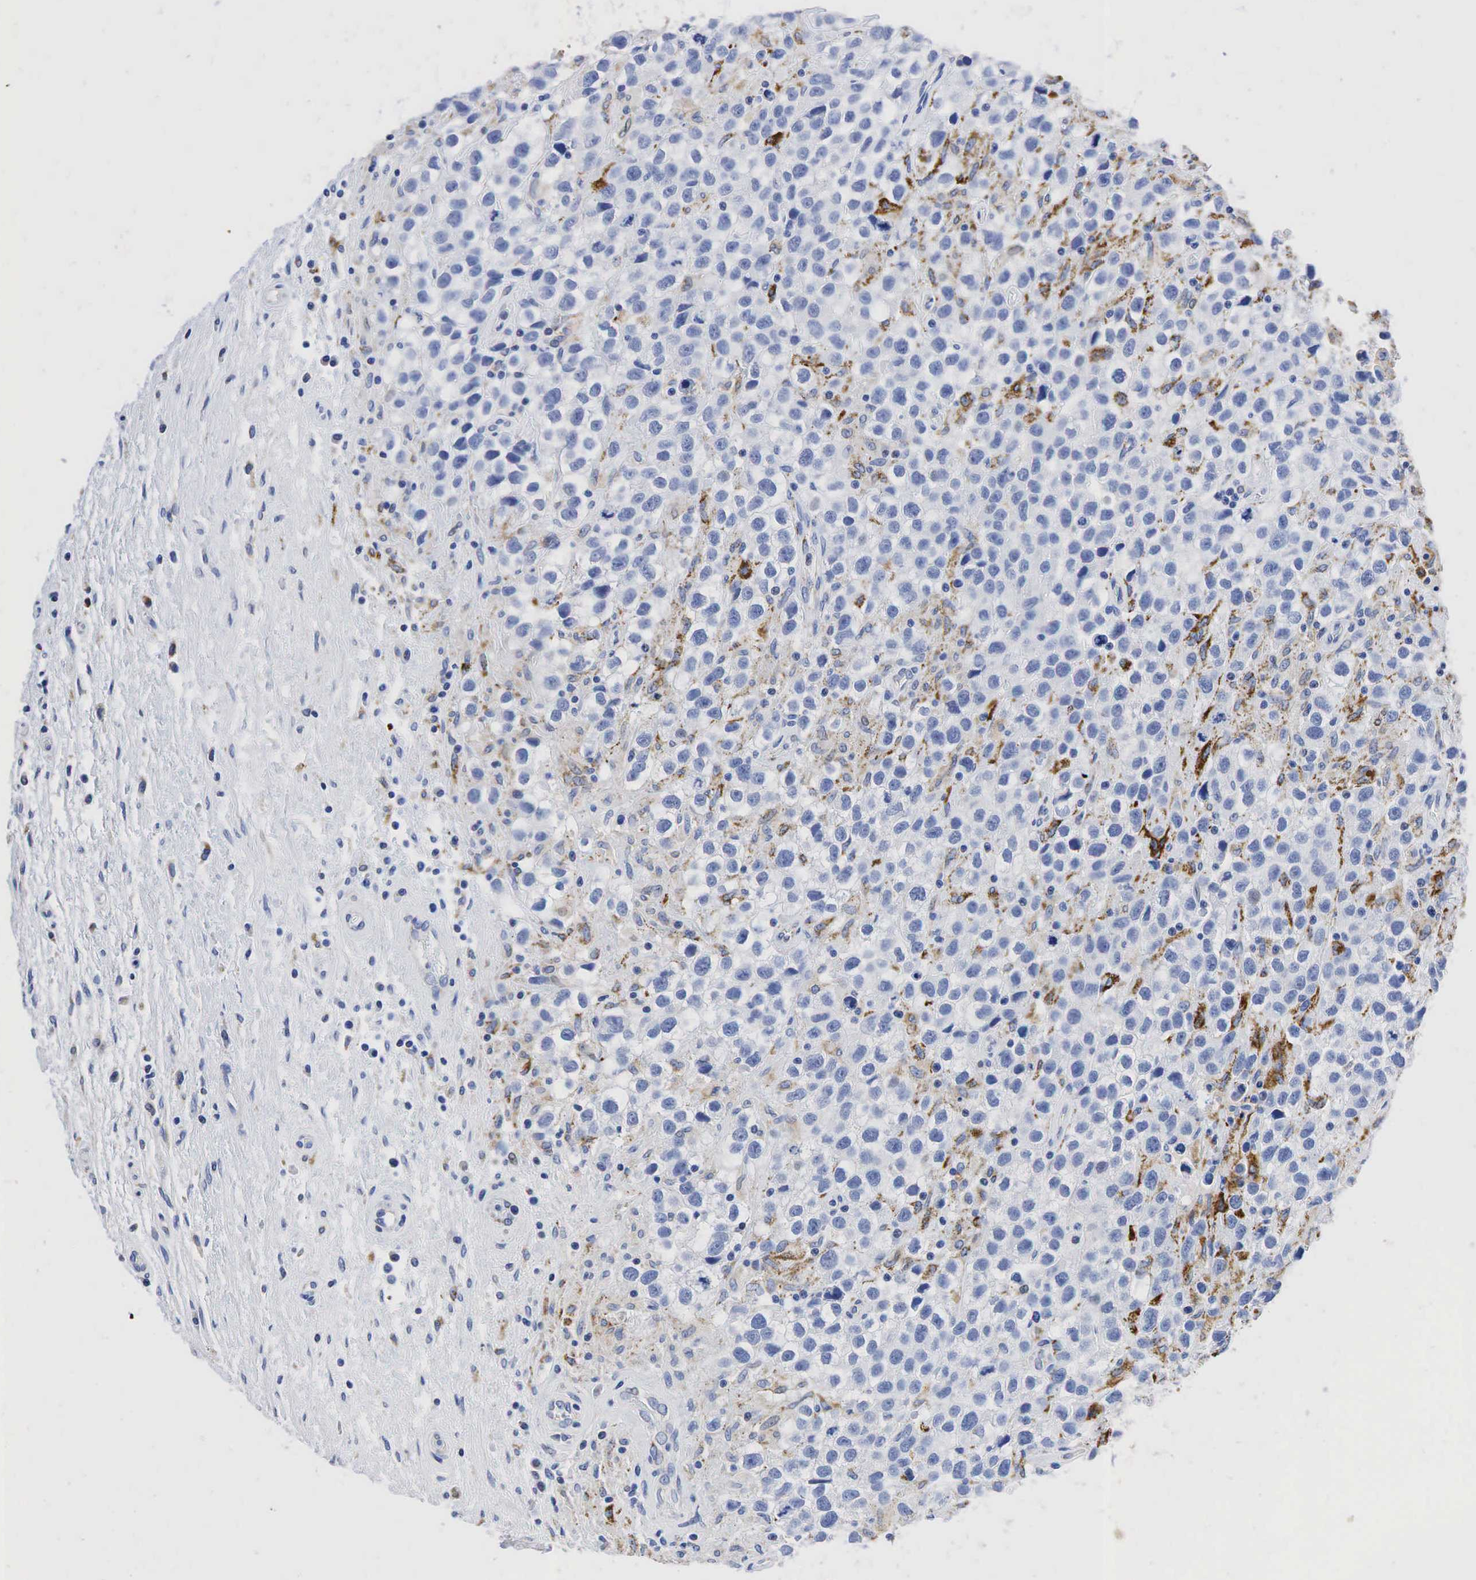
{"staining": {"intensity": "moderate", "quantity": "<25%", "location": "cytoplasmic/membranous"}, "tissue": "testis cancer", "cell_type": "Tumor cells", "image_type": "cancer", "snomed": [{"axis": "morphology", "description": "Seminoma, NOS"}, {"axis": "topography", "description": "Testis"}], "caption": "There is low levels of moderate cytoplasmic/membranous staining in tumor cells of testis cancer (seminoma), as demonstrated by immunohistochemical staining (brown color).", "gene": "SYP", "patient": {"sex": "male", "age": 43}}